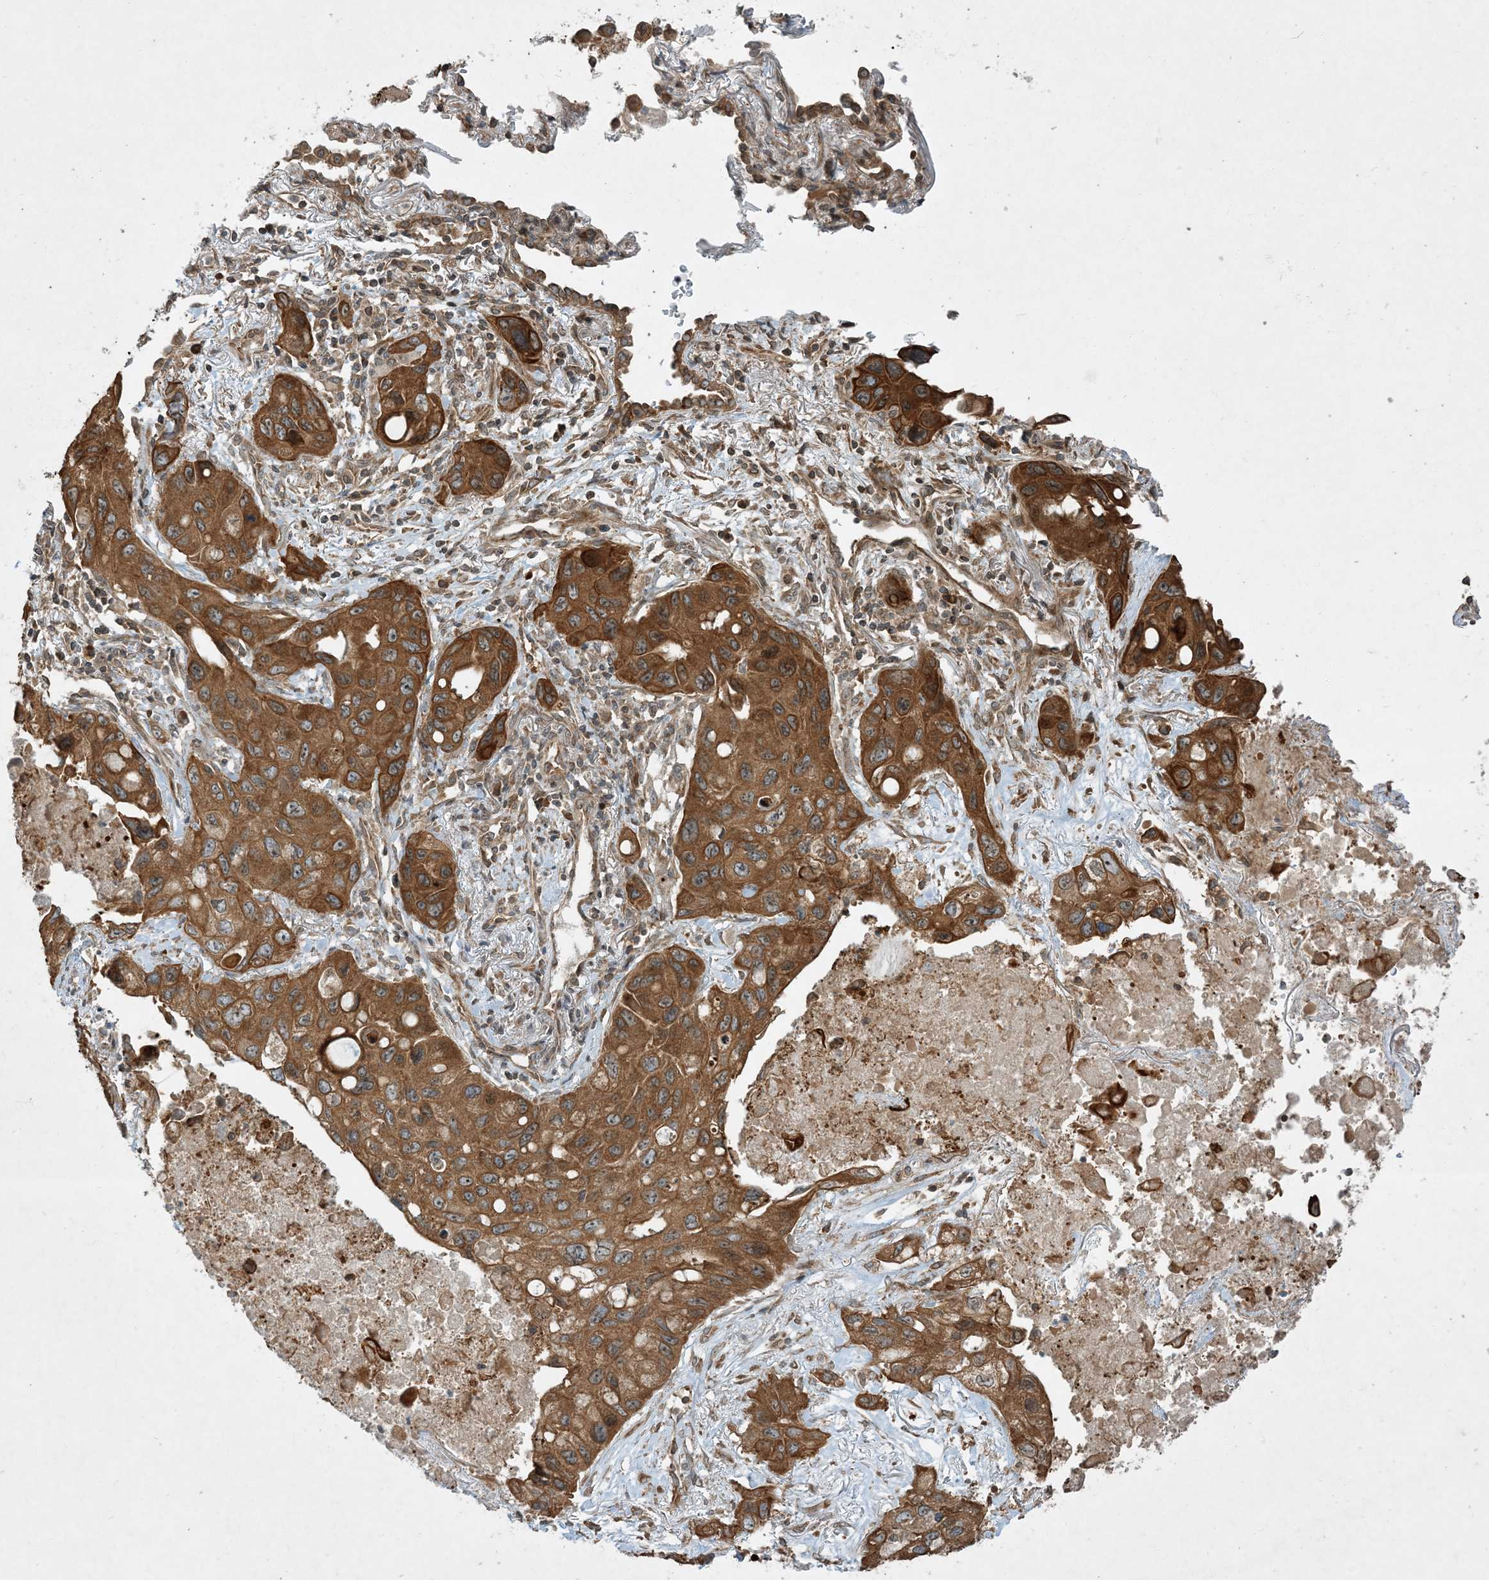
{"staining": {"intensity": "moderate", "quantity": ">75%", "location": "cytoplasmic/membranous"}, "tissue": "lung cancer", "cell_type": "Tumor cells", "image_type": "cancer", "snomed": [{"axis": "morphology", "description": "Squamous cell carcinoma, NOS"}, {"axis": "topography", "description": "Lung"}], "caption": "Immunohistochemical staining of lung squamous cell carcinoma shows medium levels of moderate cytoplasmic/membranous positivity in about >75% of tumor cells.", "gene": "COMMD8", "patient": {"sex": "female", "age": 73}}